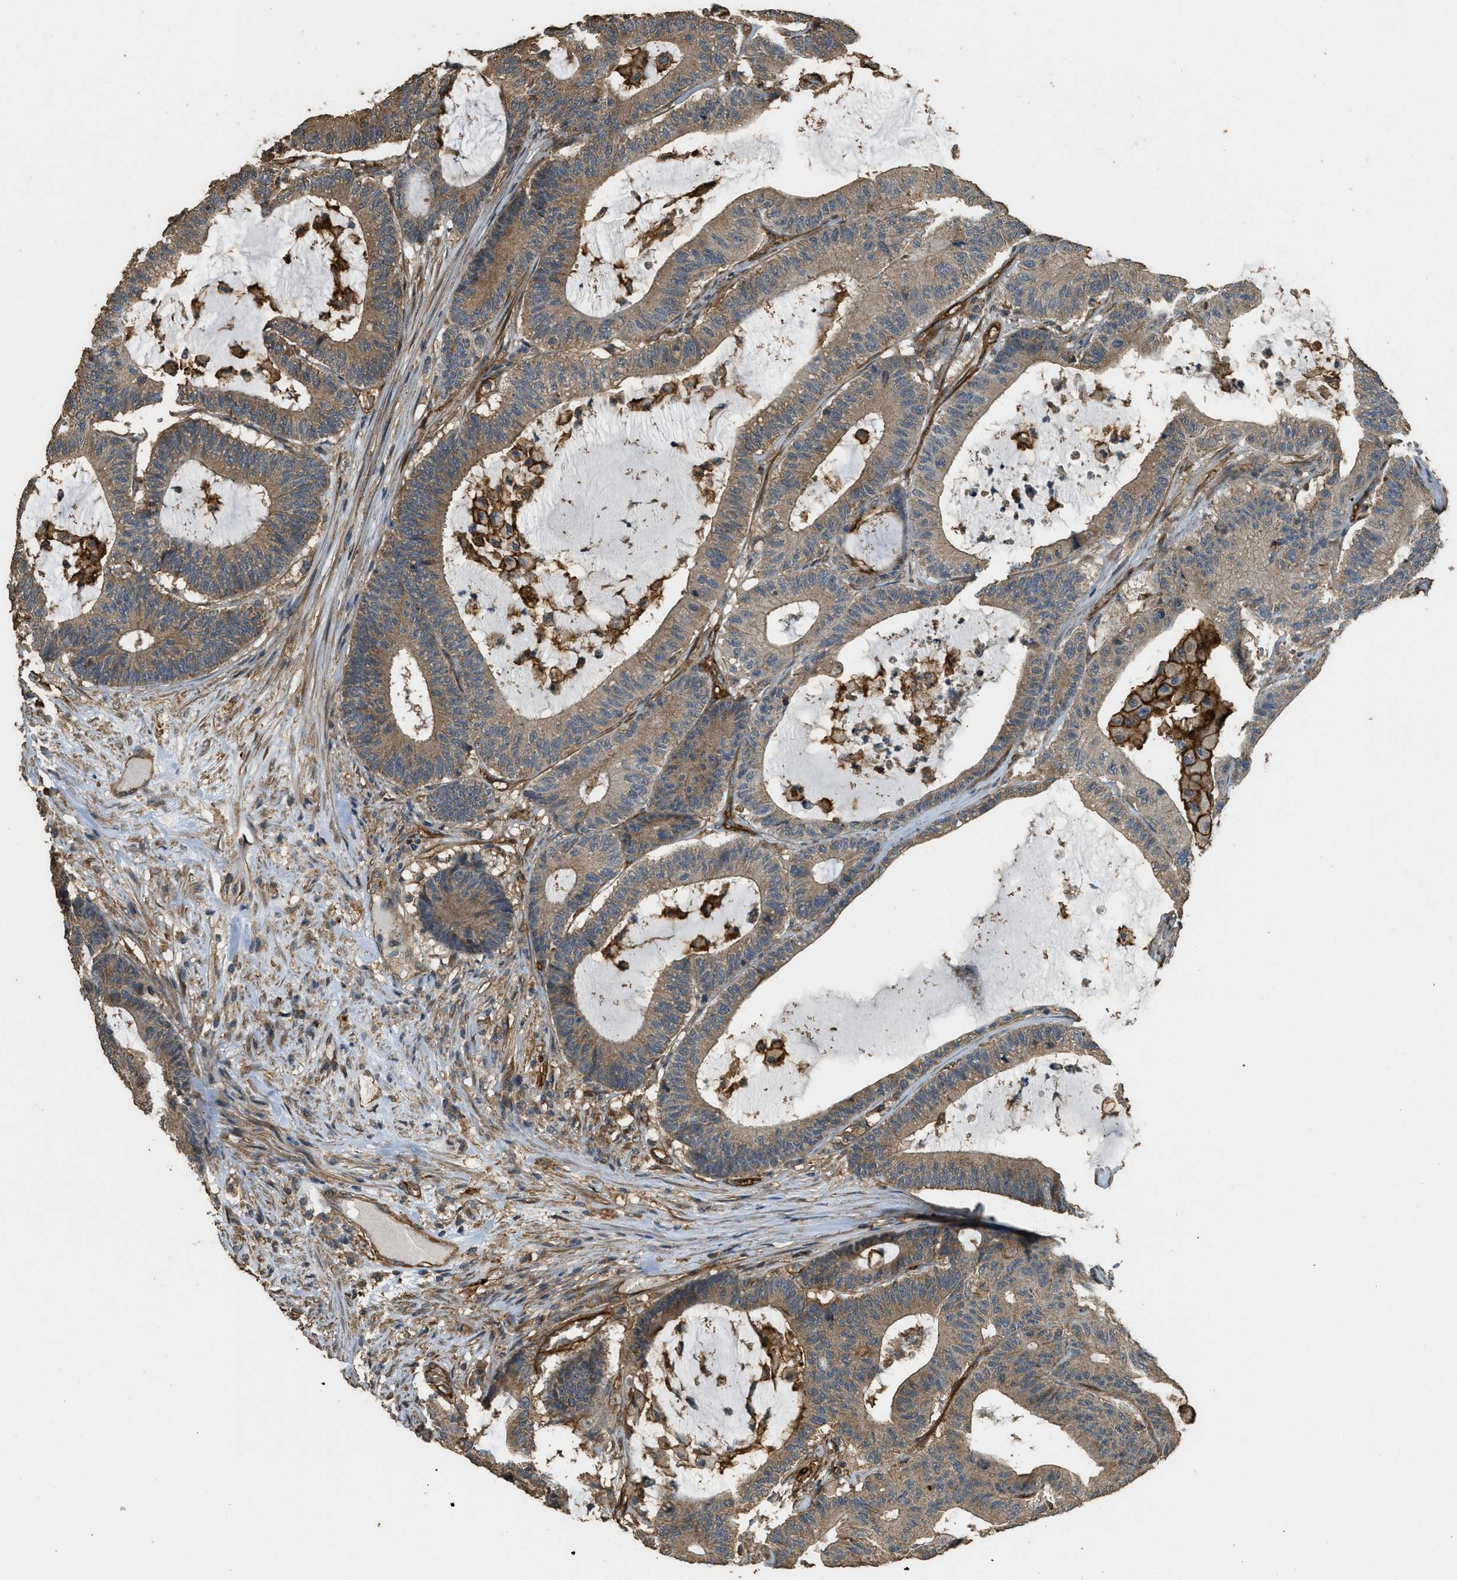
{"staining": {"intensity": "moderate", "quantity": ">75%", "location": "cytoplasmic/membranous"}, "tissue": "colorectal cancer", "cell_type": "Tumor cells", "image_type": "cancer", "snomed": [{"axis": "morphology", "description": "Adenocarcinoma, NOS"}, {"axis": "topography", "description": "Colon"}], "caption": "A photomicrograph of colorectal adenocarcinoma stained for a protein displays moderate cytoplasmic/membranous brown staining in tumor cells.", "gene": "CD276", "patient": {"sex": "female", "age": 84}}